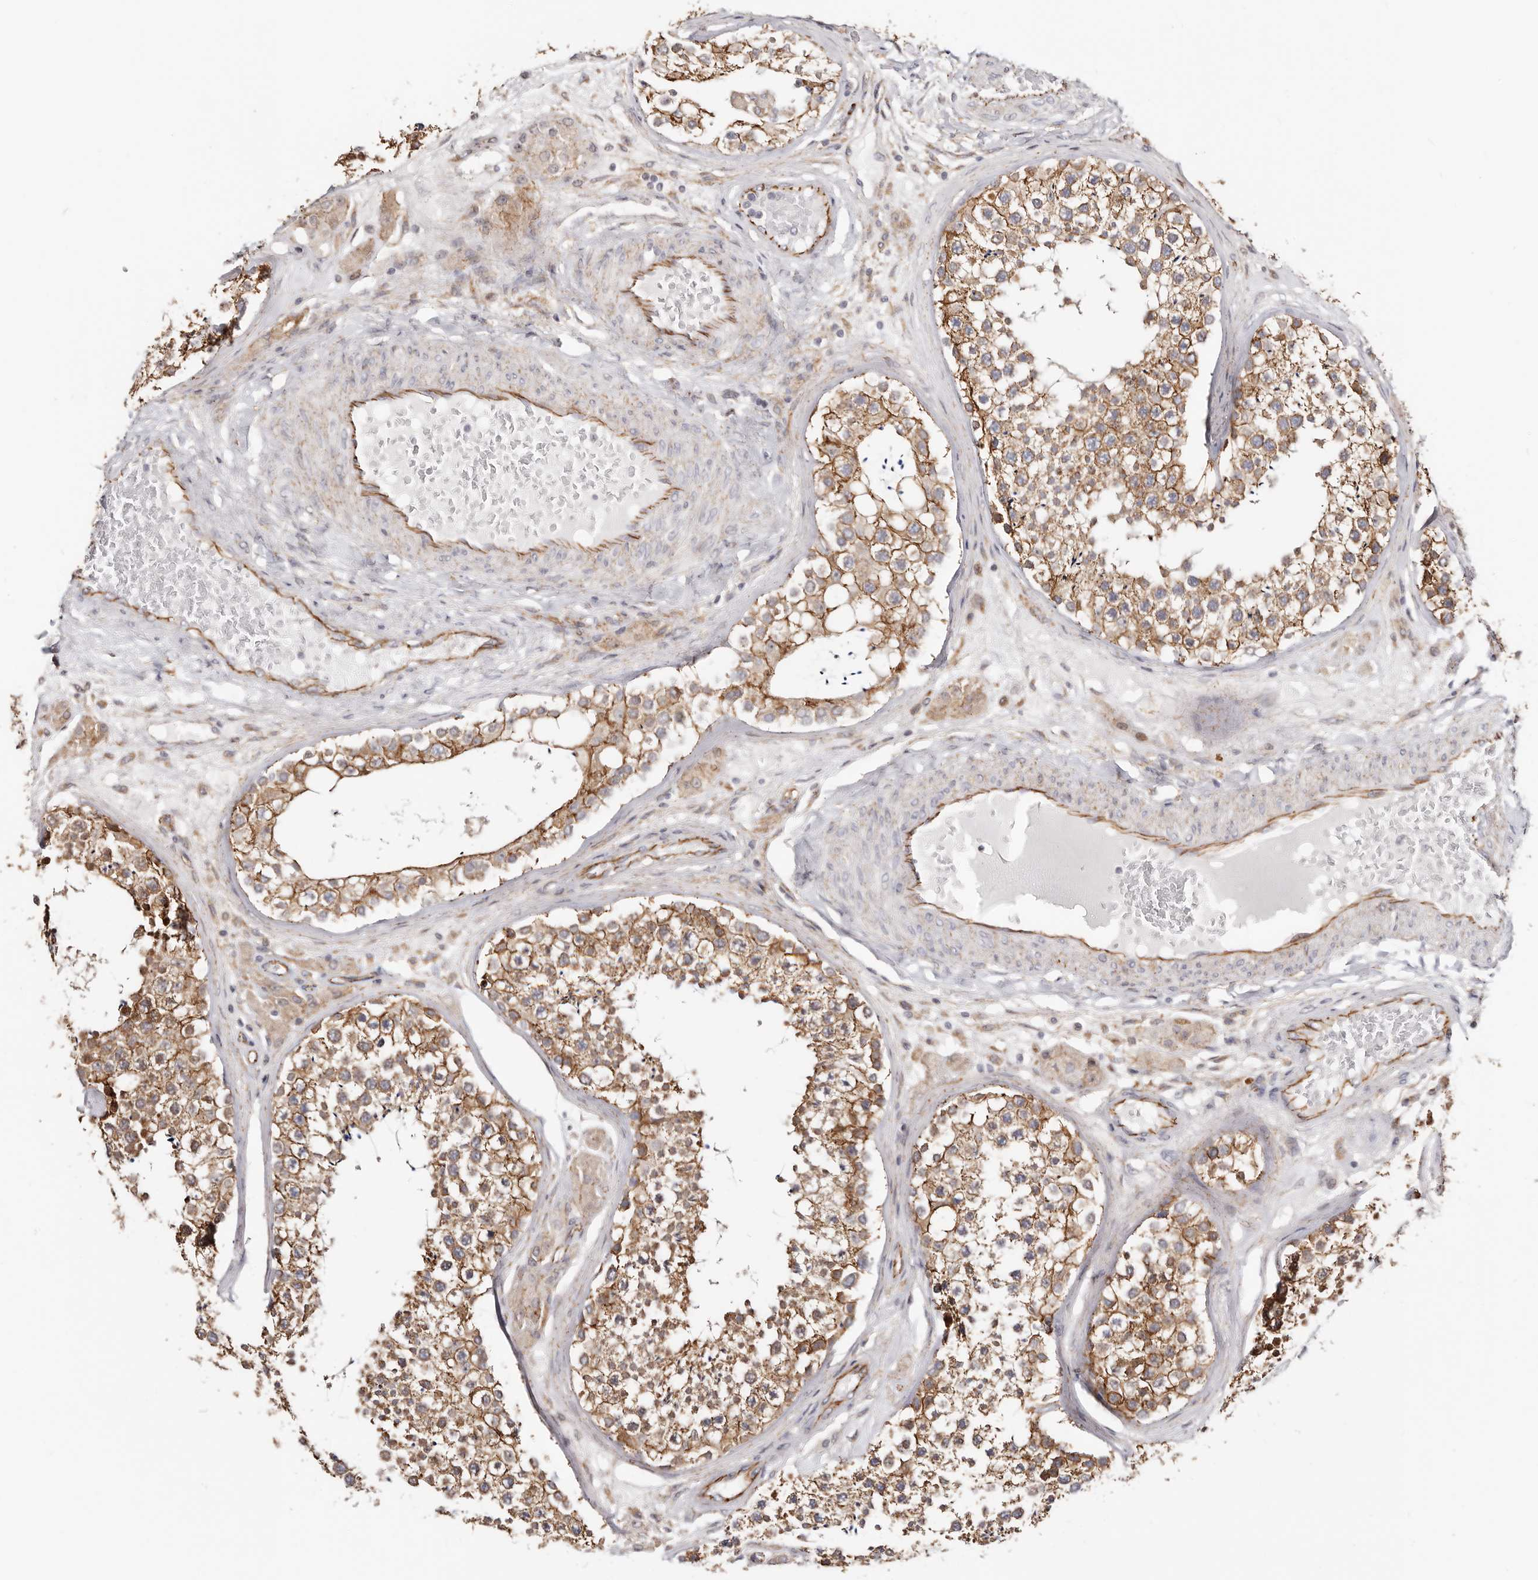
{"staining": {"intensity": "strong", "quantity": ">75%", "location": "cytoplasmic/membranous"}, "tissue": "testis", "cell_type": "Cells in seminiferous ducts", "image_type": "normal", "snomed": [{"axis": "morphology", "description": "Normal tissue, NOS"}, {"axis": "topography", "description": "Testis"}], "caption": "Immunohistochemistry (IHC) image of unremarkable testis stained for a protein (brown), which shows high levels of strong cytoplasmic/membranous expression in approximately >75% of cells in seminiferous ducts.", "gene": "CTNNB1", "patient": {"sex": "male", "age": 46}}